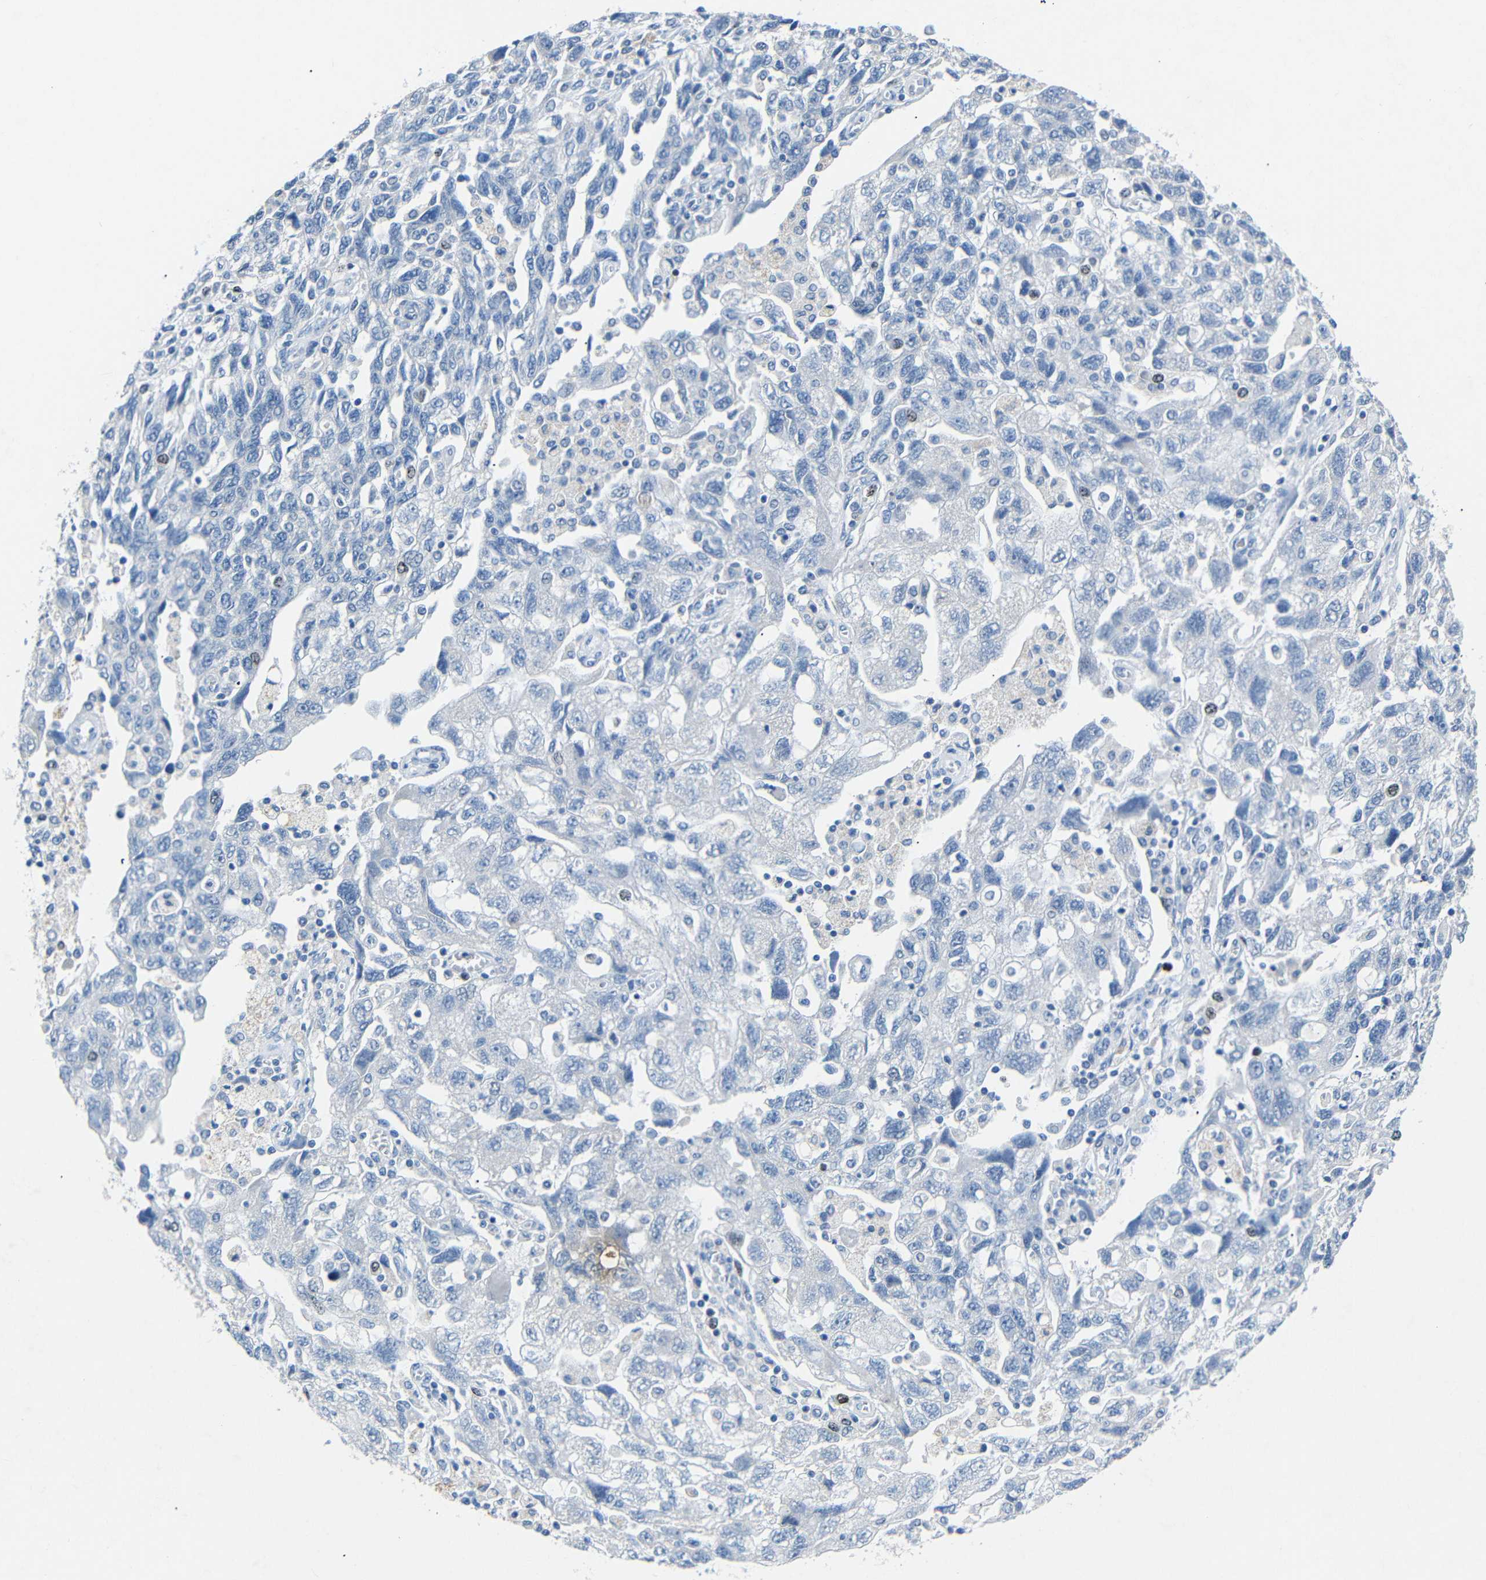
{"staining": {"intensity": "weak", "quantity": "<25%", "location": "nuclear"}, "tissue": "ovarian cancer", "cell_type": "Tumor cells", "image_type": "cancer", "snomed": [{"axis": "morphology", "description": "Carcinoma, NOS"}, {"axis": "morphology", "description": "Cystadenocarcinoma, serous, NOS"}, {"axis": "topography", "description": "Ovary"}], "caption": "Protein analysis of ovarian cancer (serous cystadenocarcinoma) demonstrates no significant positivity in tumor cells.", "gene": "INCENP", "patient": {"sex": "female", "age": 69}}